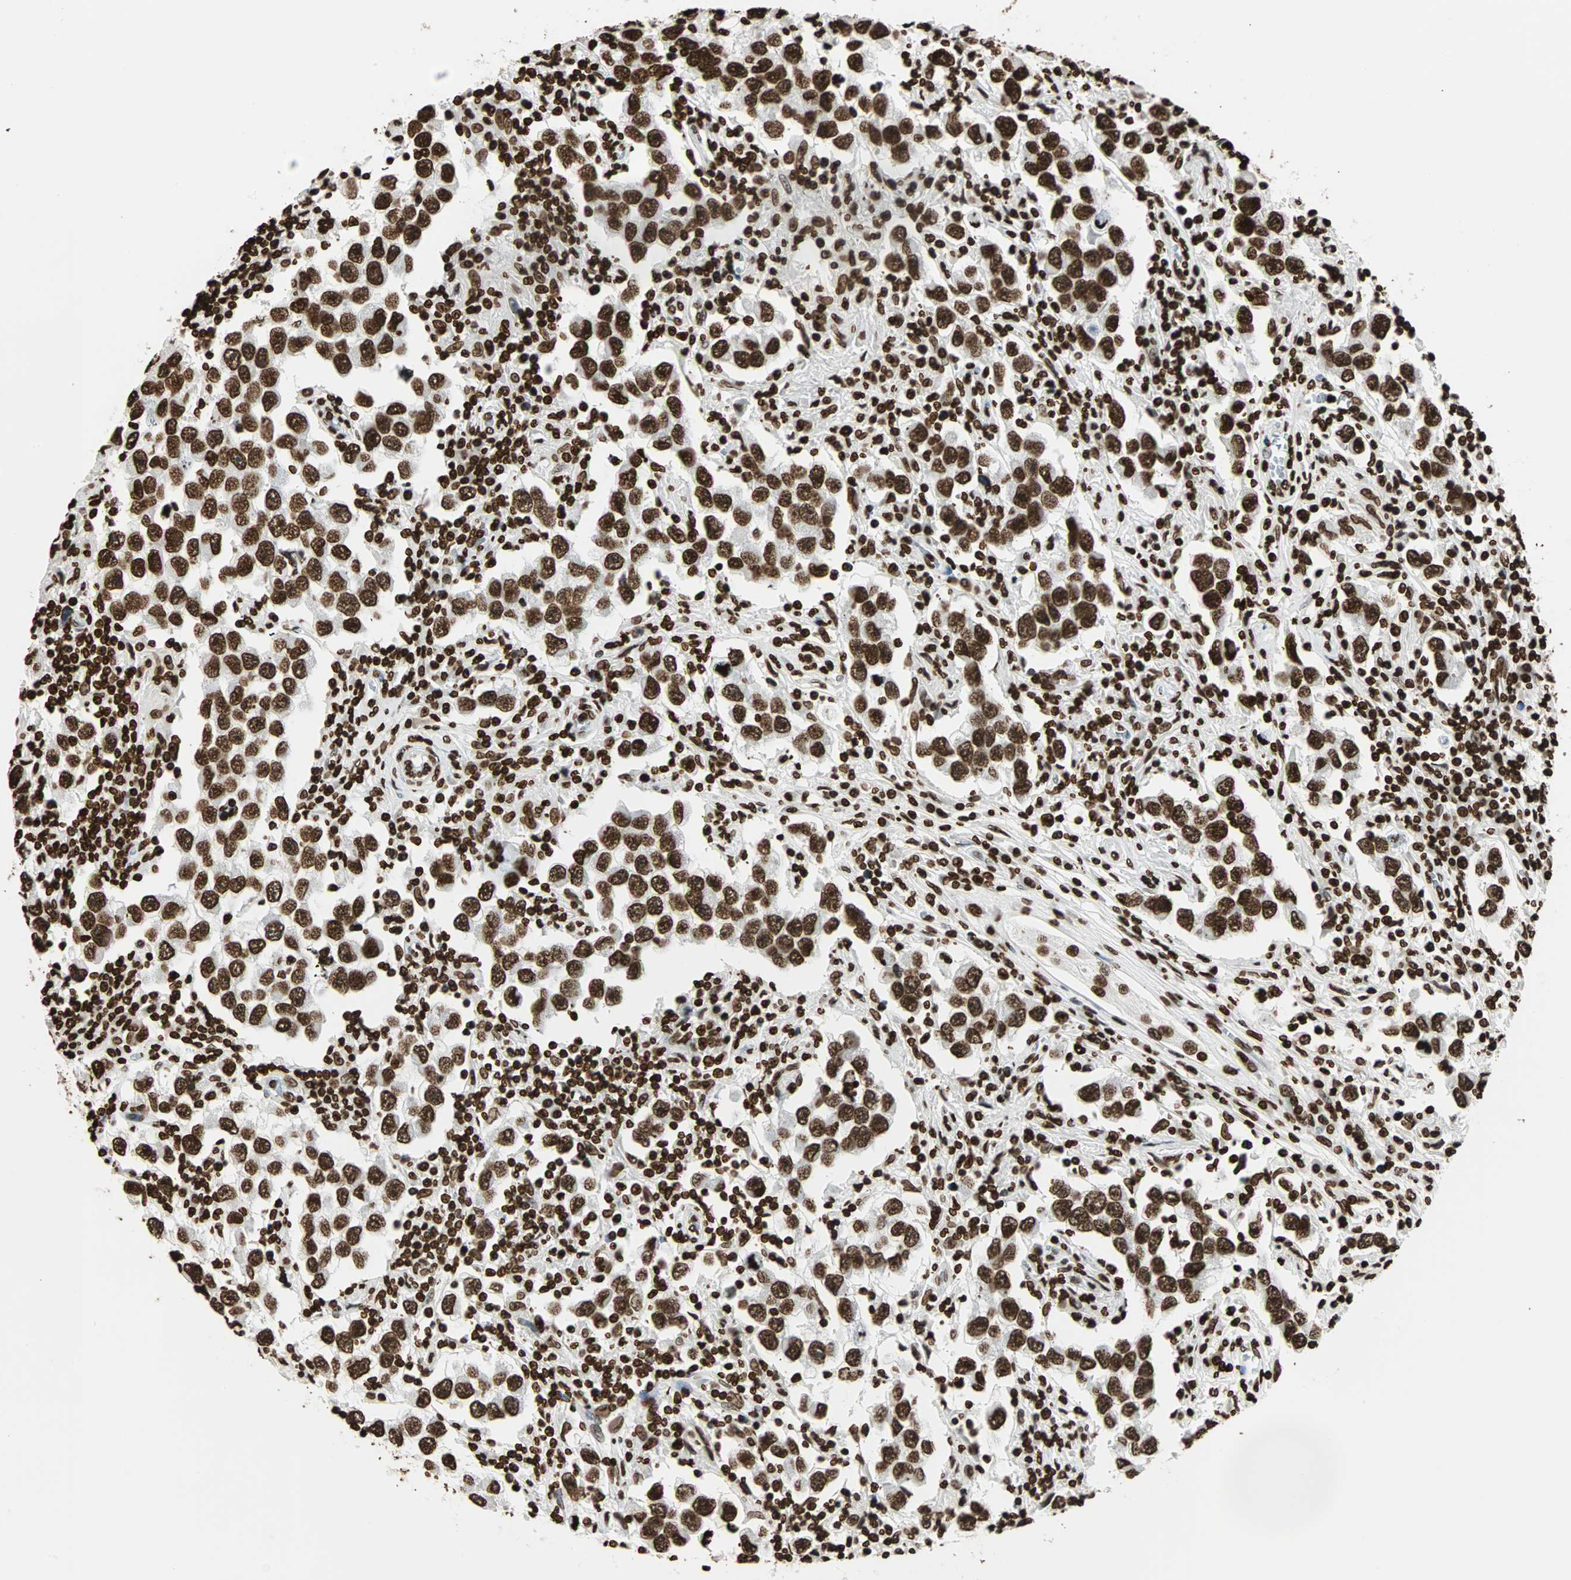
{"staining": {"intensity": "strong", "quantity": ">75%", "location": "nuclear"}, "tissue": "testis cancer", "cell_type": "Tumor cells", "image_type": "cancer", "snomed": [{"axis": "morphology", "description": "Carcinoma, Embryonal, NOS"}, {"axis": "topography", "description": "Testis"}], "caption": "Protein expression analysis of human testis embryonal carcinoma reveals strong nuclear staining in approximately >75% of tumor cells. The protein is shown in brown color, while the nuclei are stained blue.", "gene": "GLI2", "patient": {"sex": "male", "age": 21}}